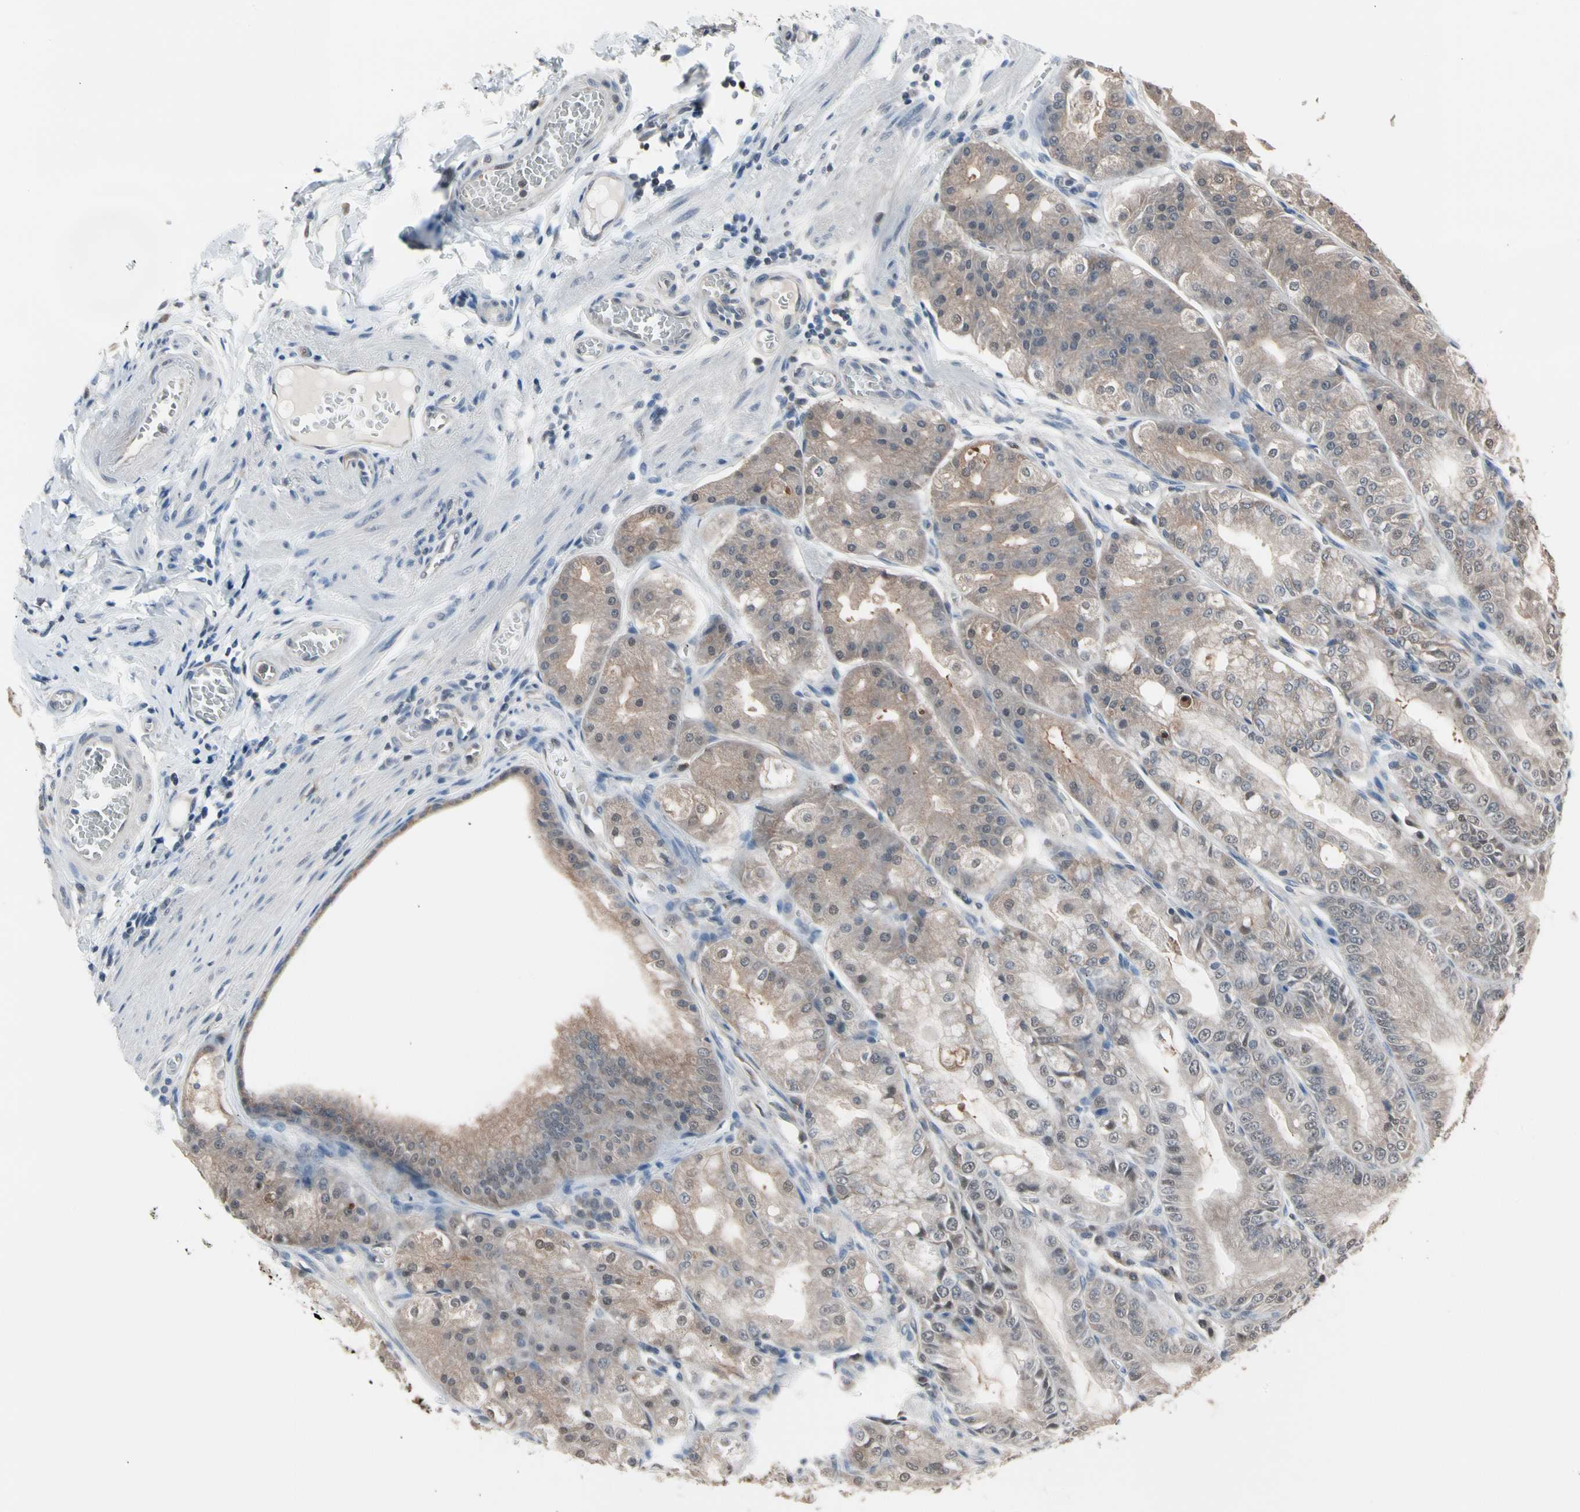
{"staining": {"intensity": "weak", "quantity": ">75%", "location": "cytoplasmic/membranous"}, "tissue": "stomach", "cell_type": "Glandular cells", "image_type": "normal", "snomed": [{"axis": "morphology", "description": "Normal tissue, NOS"}, {"axis": "topography", "description": "Stomach, lower"}], "caption": "IHC histopathology image of unremarkable stomach: human stomach stained using immunohistochemistry demonstrates low levels of weak protein expression localized specifically in the cytoplasmic/membranous of glandular cells, appearing as a cytoplasmic/membranous brown color.", "gene": "ENSG00000256646", "patient": {"sex": "male", "age": 71}}